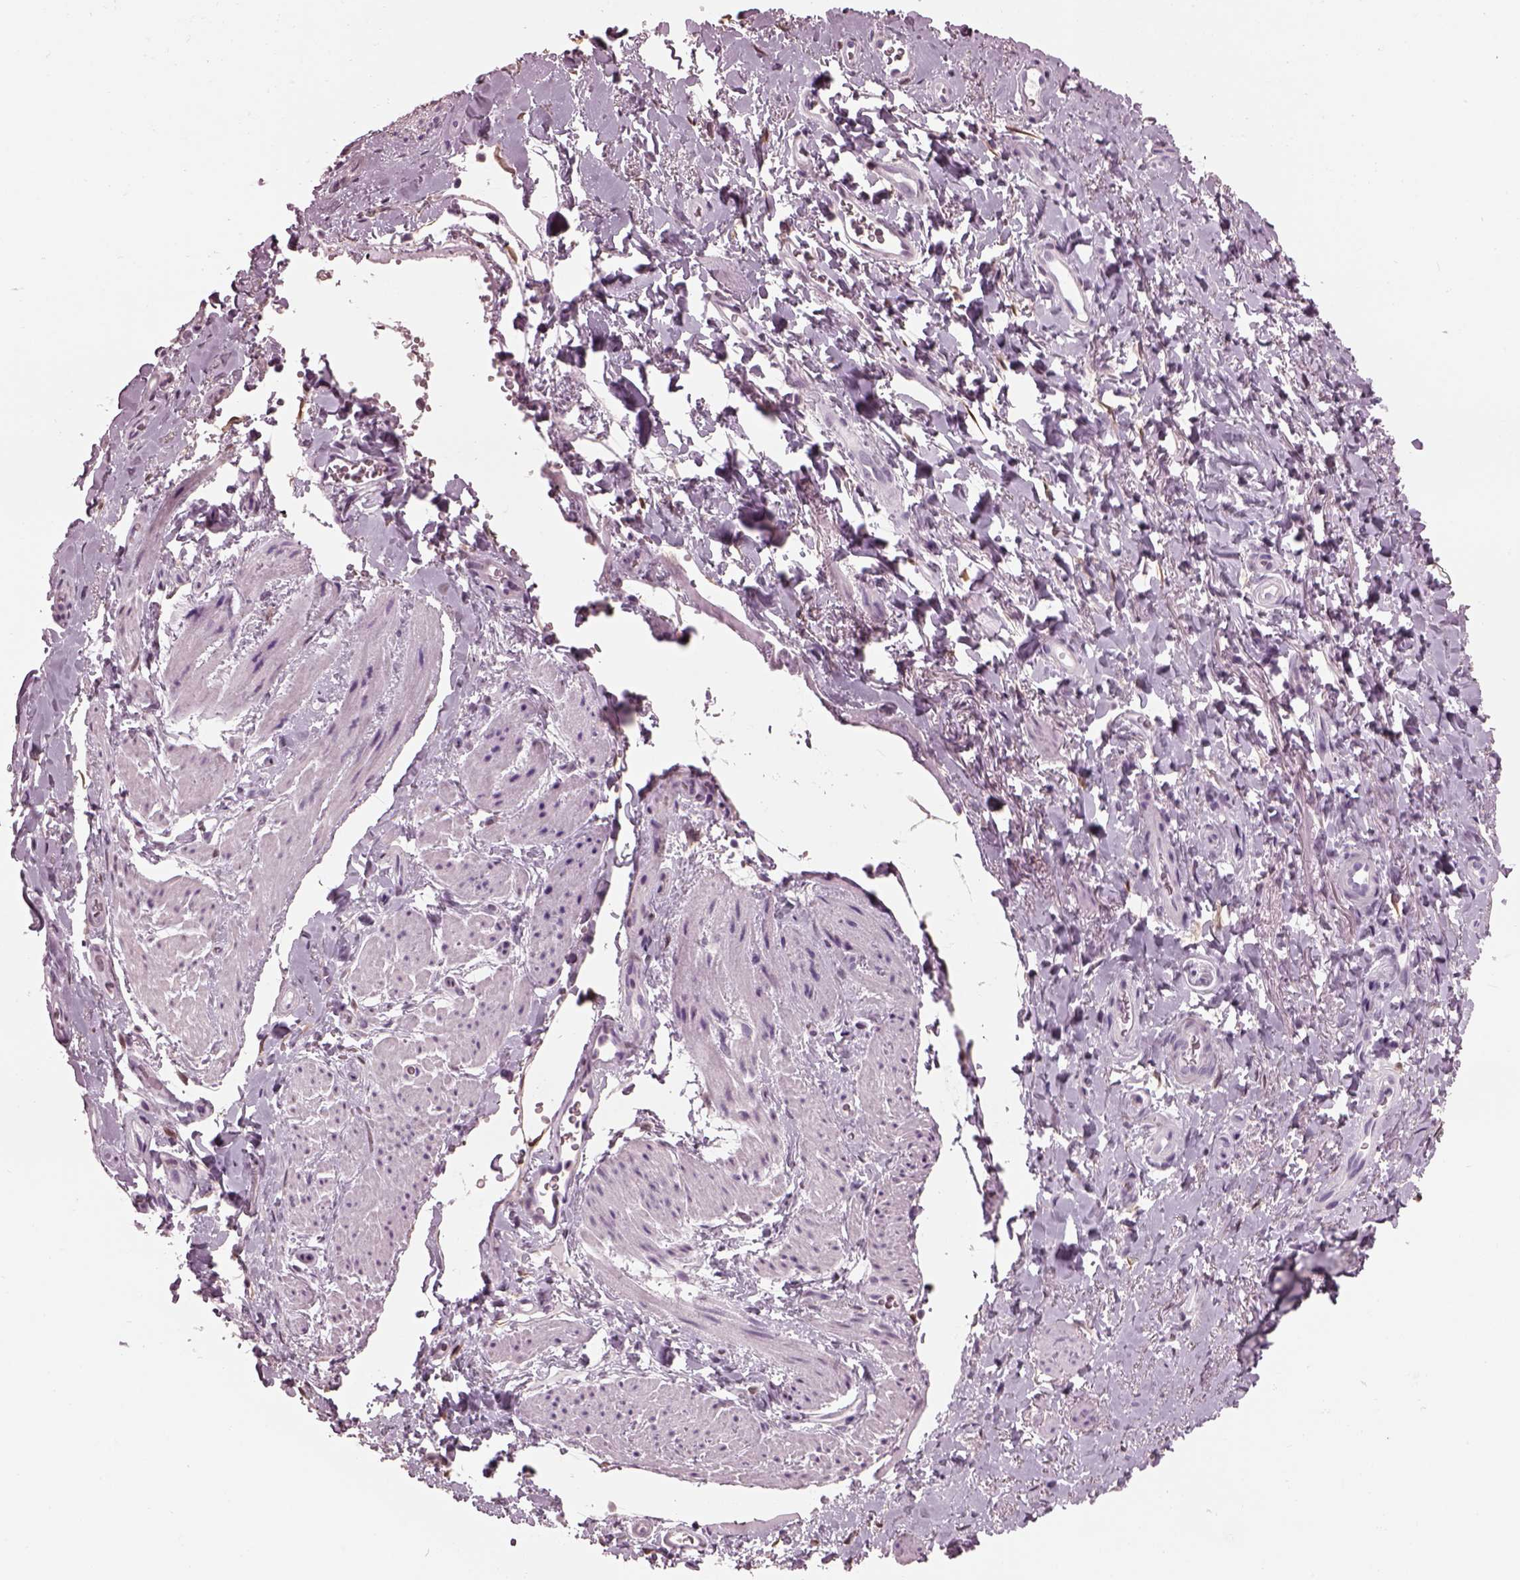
{"staining": {"intensity": "negative", "quantity": "none", "location": "none"}, "tissue": "adipose tissue", "cell_type": "Adipocytes", "image_type": "normal", "snomed": [{"axis": "morphology", "description": "Normal tissue, NOS"}, {"axis": "topography", "description": "Anal"}, {"axis": "topography", "description": "Peripheral nerve tissue"}], "caption": "Adipose tissue stained for a protein using immunohistochemistry (IHC) reveals no expression adipocytes.", "gene": "TPPP2", "patient": {"sex": "male", "age": 53}}